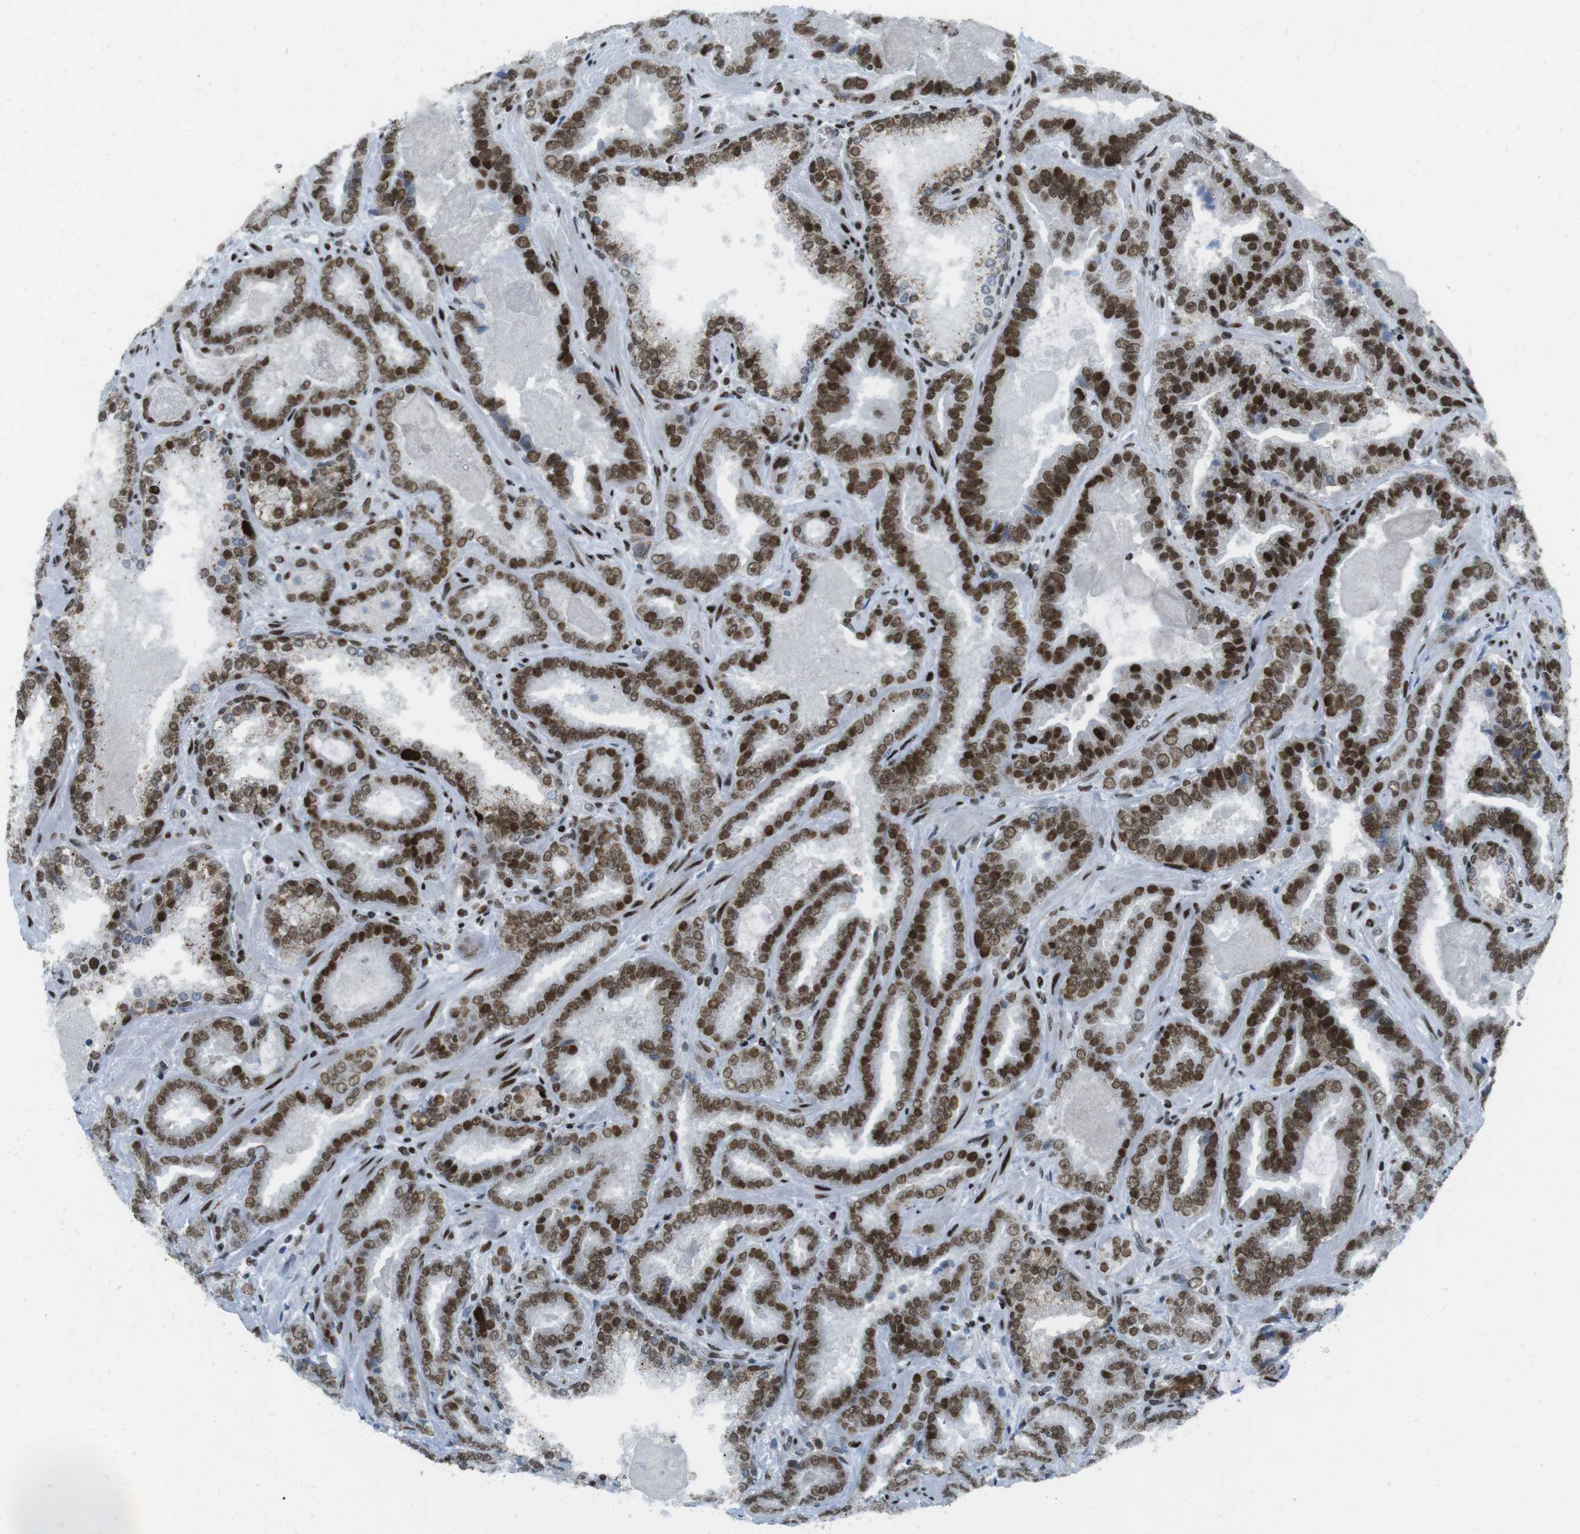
{"staining": {"intensity": "strong", "quantity": ">75%", "location": "nuclear"}, "tissue": "prostate cancer", "cell_type": "Tumor cells", "image_type": "cancer", "snomed": [{"axis": "morphology", "description": "Adenocarcinoma, Low grade"}, {"axis": "topography", "description": "Prostate"}], "caption": "IHC (DAB) staining of human prostate cancer (low-grade adenocarcinoma) shows strong nuclear protein staining in approximately >75% of tumor cells.", "gene": "ARID1A", "patient": {"sex": "male", "age": 60}}